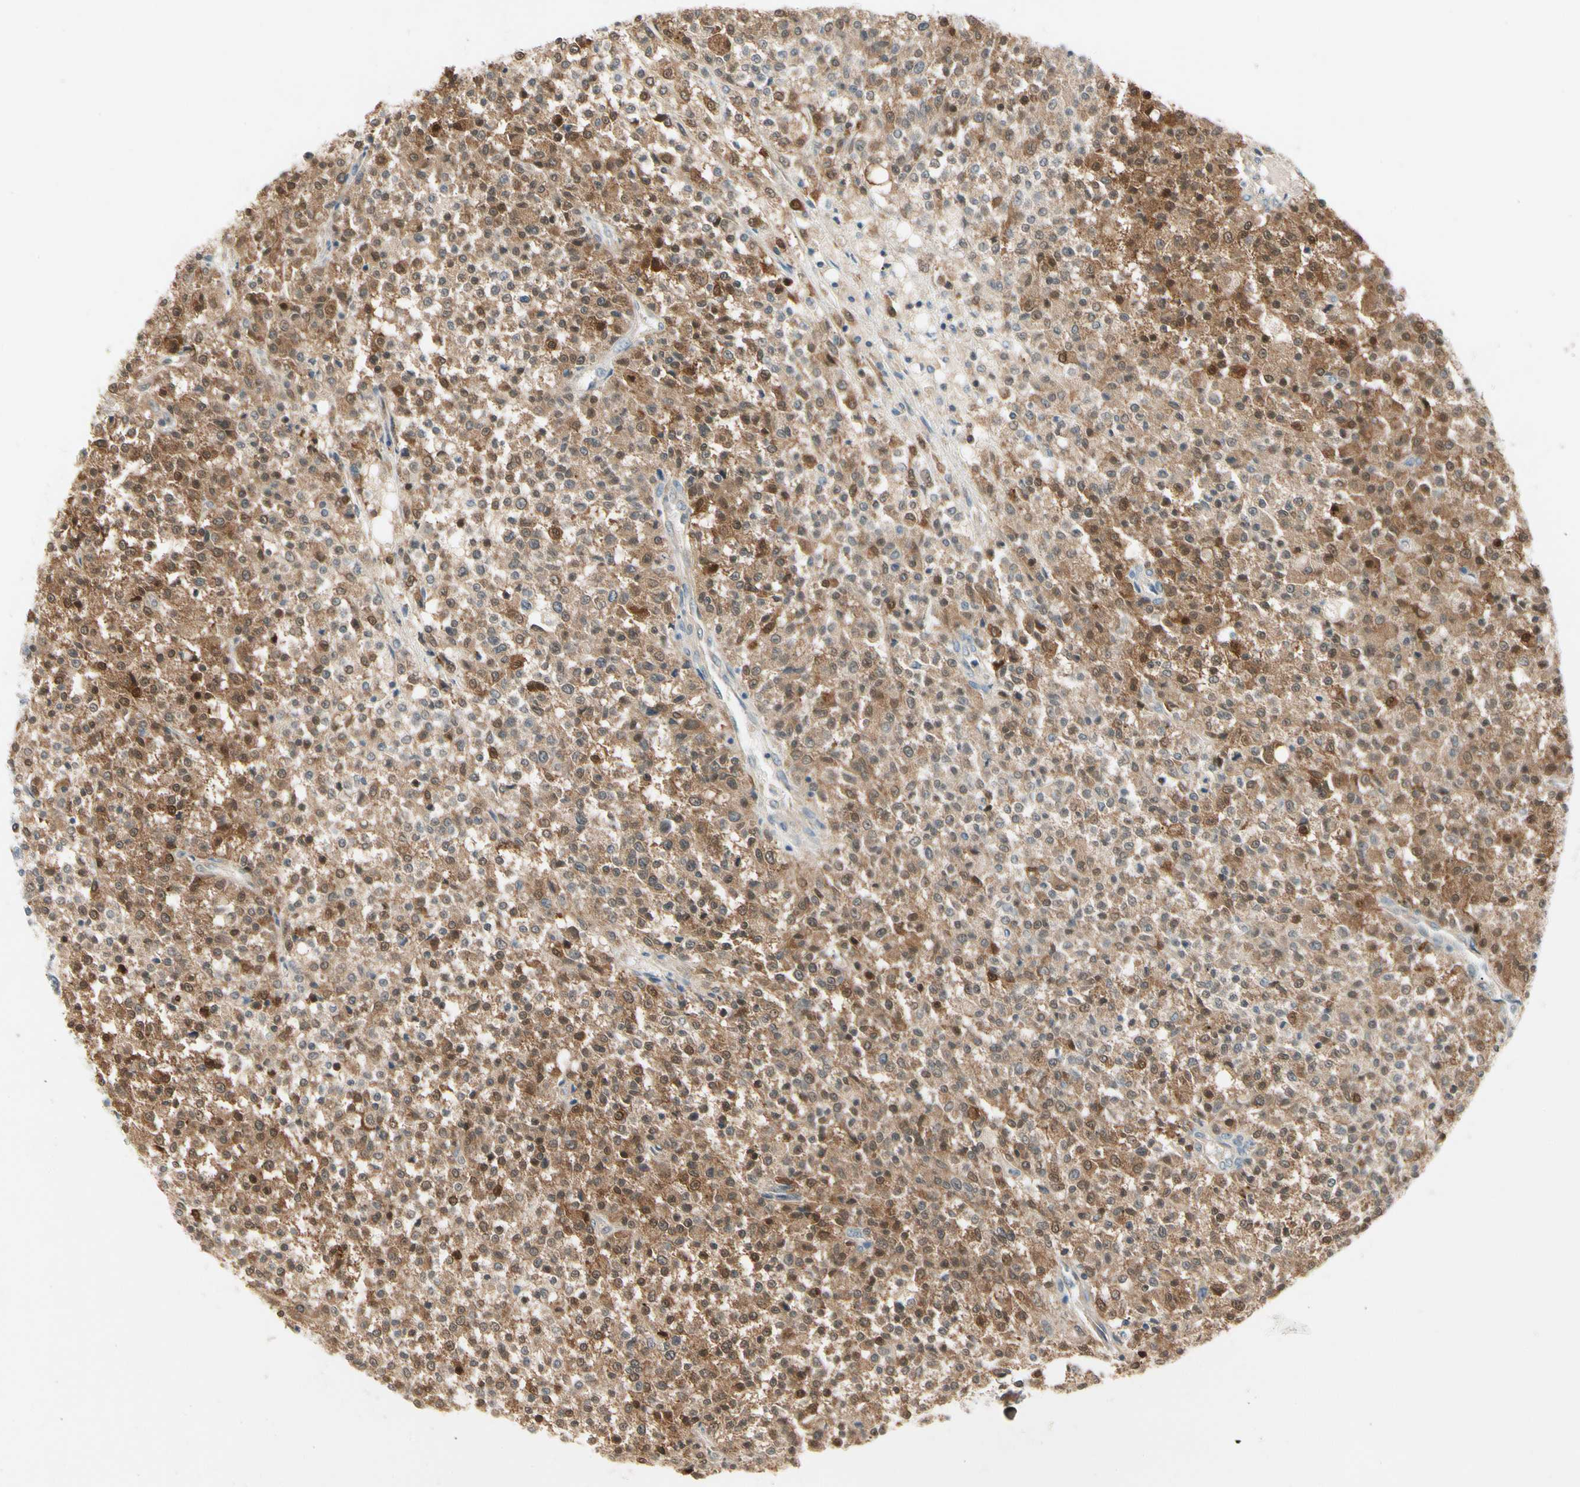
{"staining": {"intensity": "moderate", "quantity": ">75%", "location": "cytoplasmic/membranous,nuclear"}, "tissue": "testis cancer", "cell_type": "Tumor cells", "image_type": "cancer", "snomed": [{"axis": "morphology", "description": "Seminoma, NOS"}, {"axis": "topography", "description": "Testis"}], "caption": "IHC micrograph of neoplastic tissue: testis seminoma stained using IHC displays medium levels of moderate protein expression localized specifically in the cytoplasmic/membranous and nuclear of tumor cells, appearing as a cytoplasmic/membranous and nuclear brown color.", "gene": "WIPI1", "patient": {"sex": "male", "age": 59}}